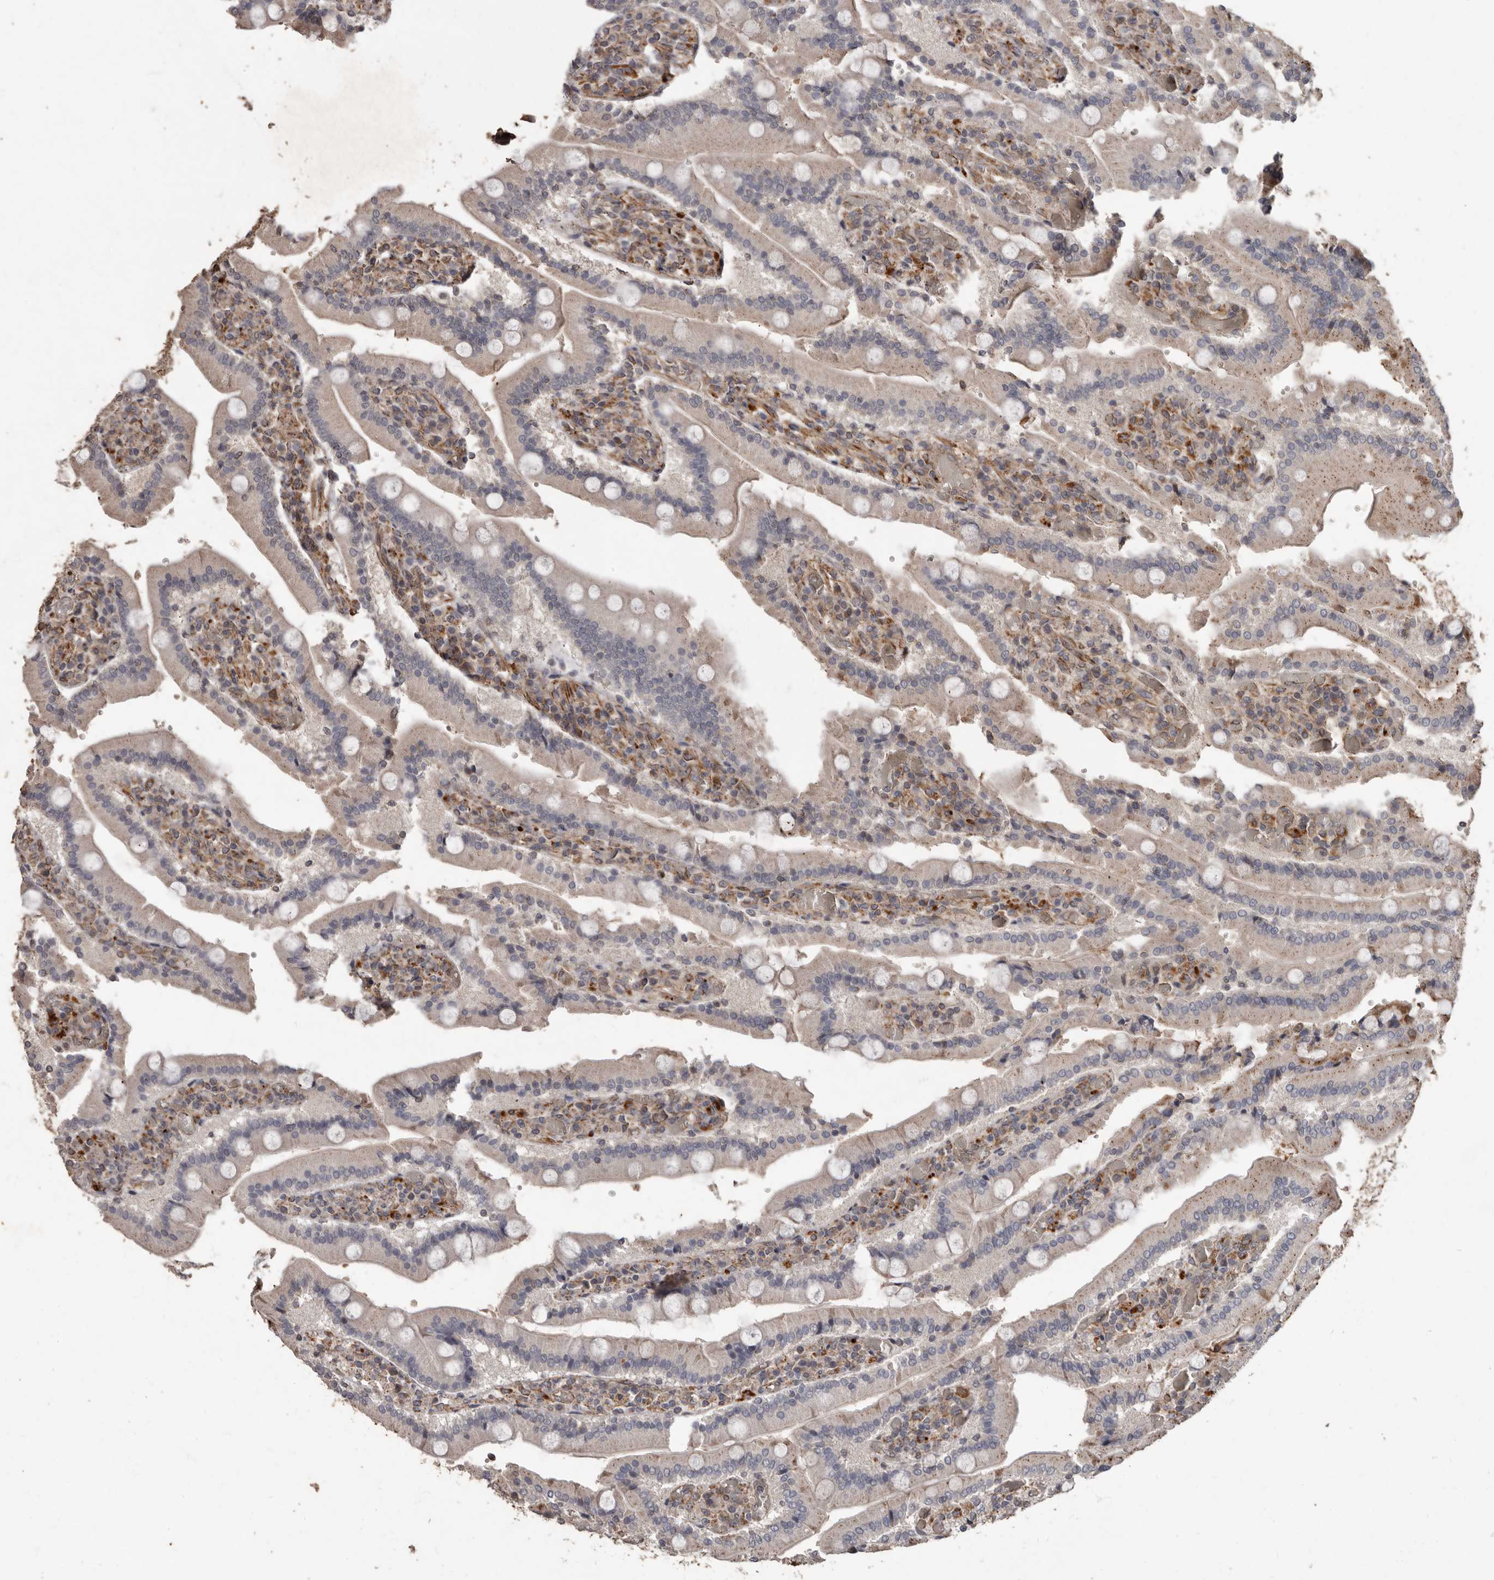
{"staining": {"intensity": "moderate", "quantity": "<25%", "location": "cytoplasmic/membranous"}, "tissue": "duodenum", "cell_type": "Glandular cells", "image_type": "normal", "snomed": [{"axis": "morphology", "description": "Normal tissue, NOS"}, {"axis": "topography", "description": "Duodenum"}], "caption": "High-magnification brightfield microscopy of unremarkable duodenum stained with DAB (brown) and counterstained with hematoxylin (blue). glandular cells exhibit moderate cytoplasmic/membranous positivity is identified in approximately<25% of cells. (Brightfield microscopy of DAB IHC at high magnification).", "gene": "BRAT1", "patient": {"sex": "female", "age": 62}}